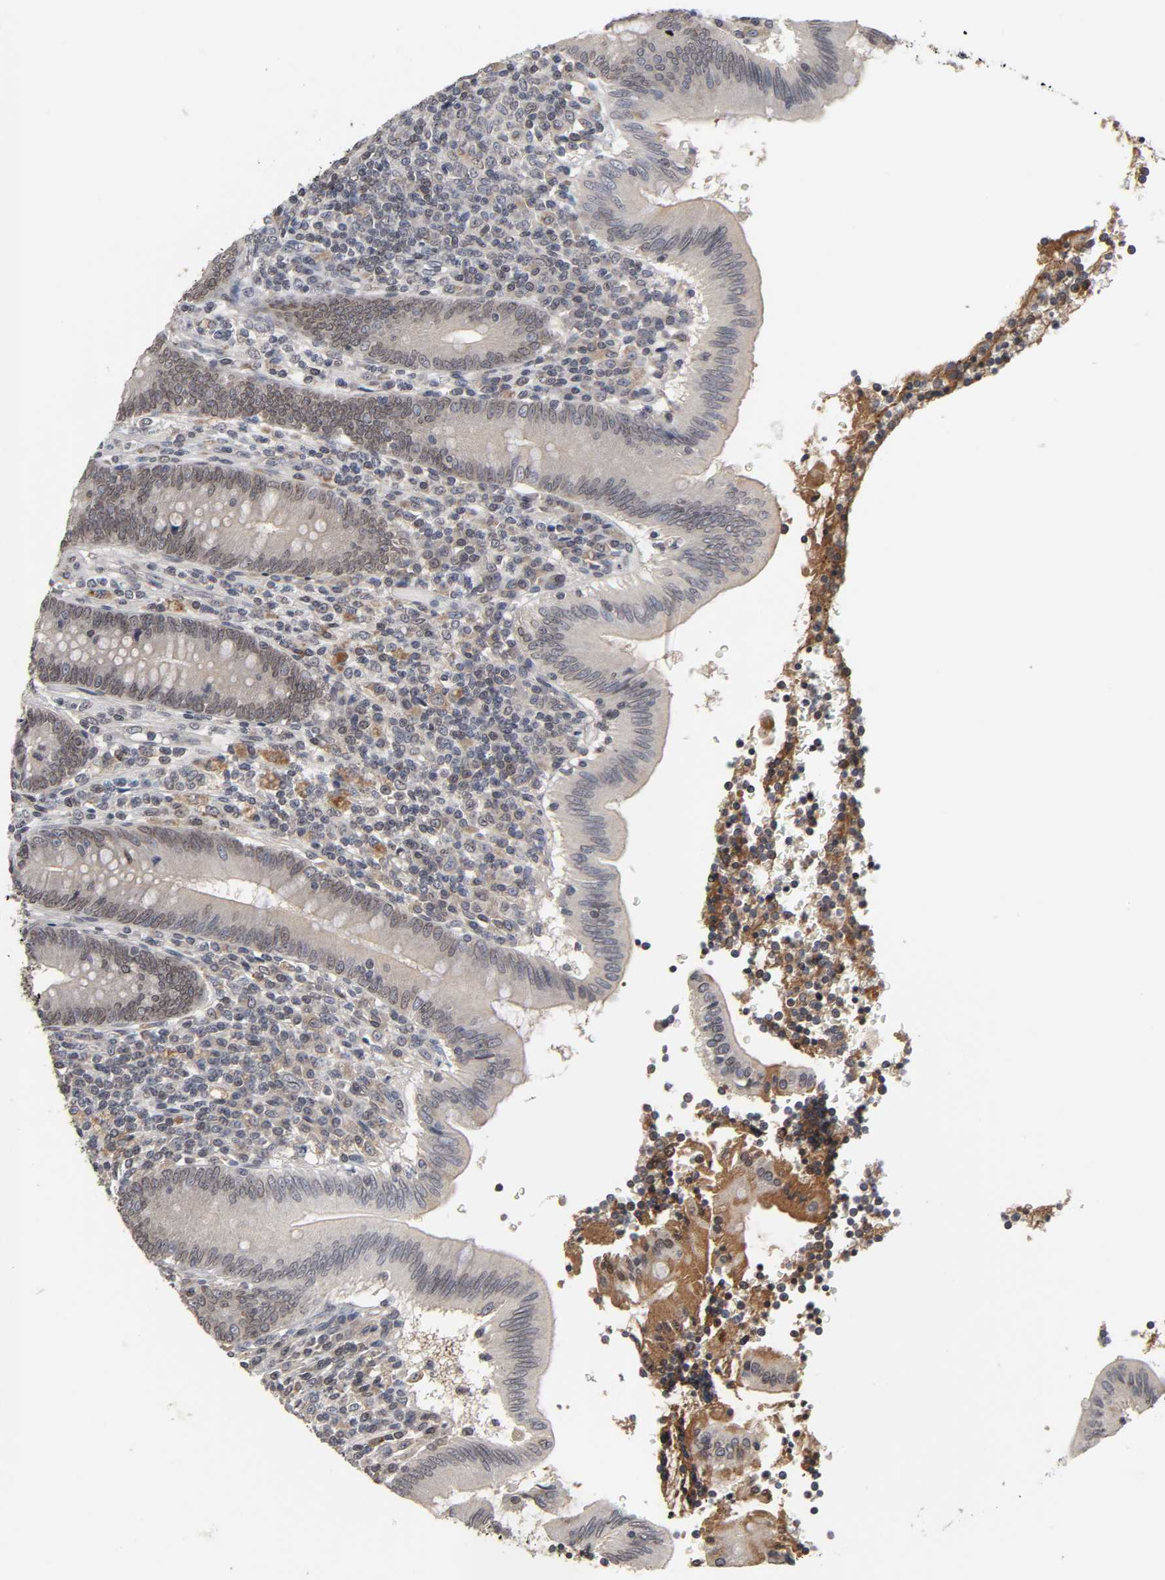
{"staining": {"intensity": "weak", "quantity": "25%-75%", "location": "cytoplasmic/membranous,nuclear"}, "tissue": "appendix", "cell_type": "Glandular cells", "image_type": "normal", "snomed": [{"axis": "morphology", "description": "Normal tissue, NOS"}, {"axis": "morphology", "description": "Inflammation, NOS"}, {"axis": "topography", "description": "Appendix"}], "caption": "Immunohistochemistry of normal appendix exhibits low levels of weak cytoplasmic/membranous,nuclear staining in approximately 25%-75% of glandular cells. (Brightfield microscopy of DAB IHC at high magnification).", "gene": "CPN2", "patient": {"sex": "male", "age": 46}}